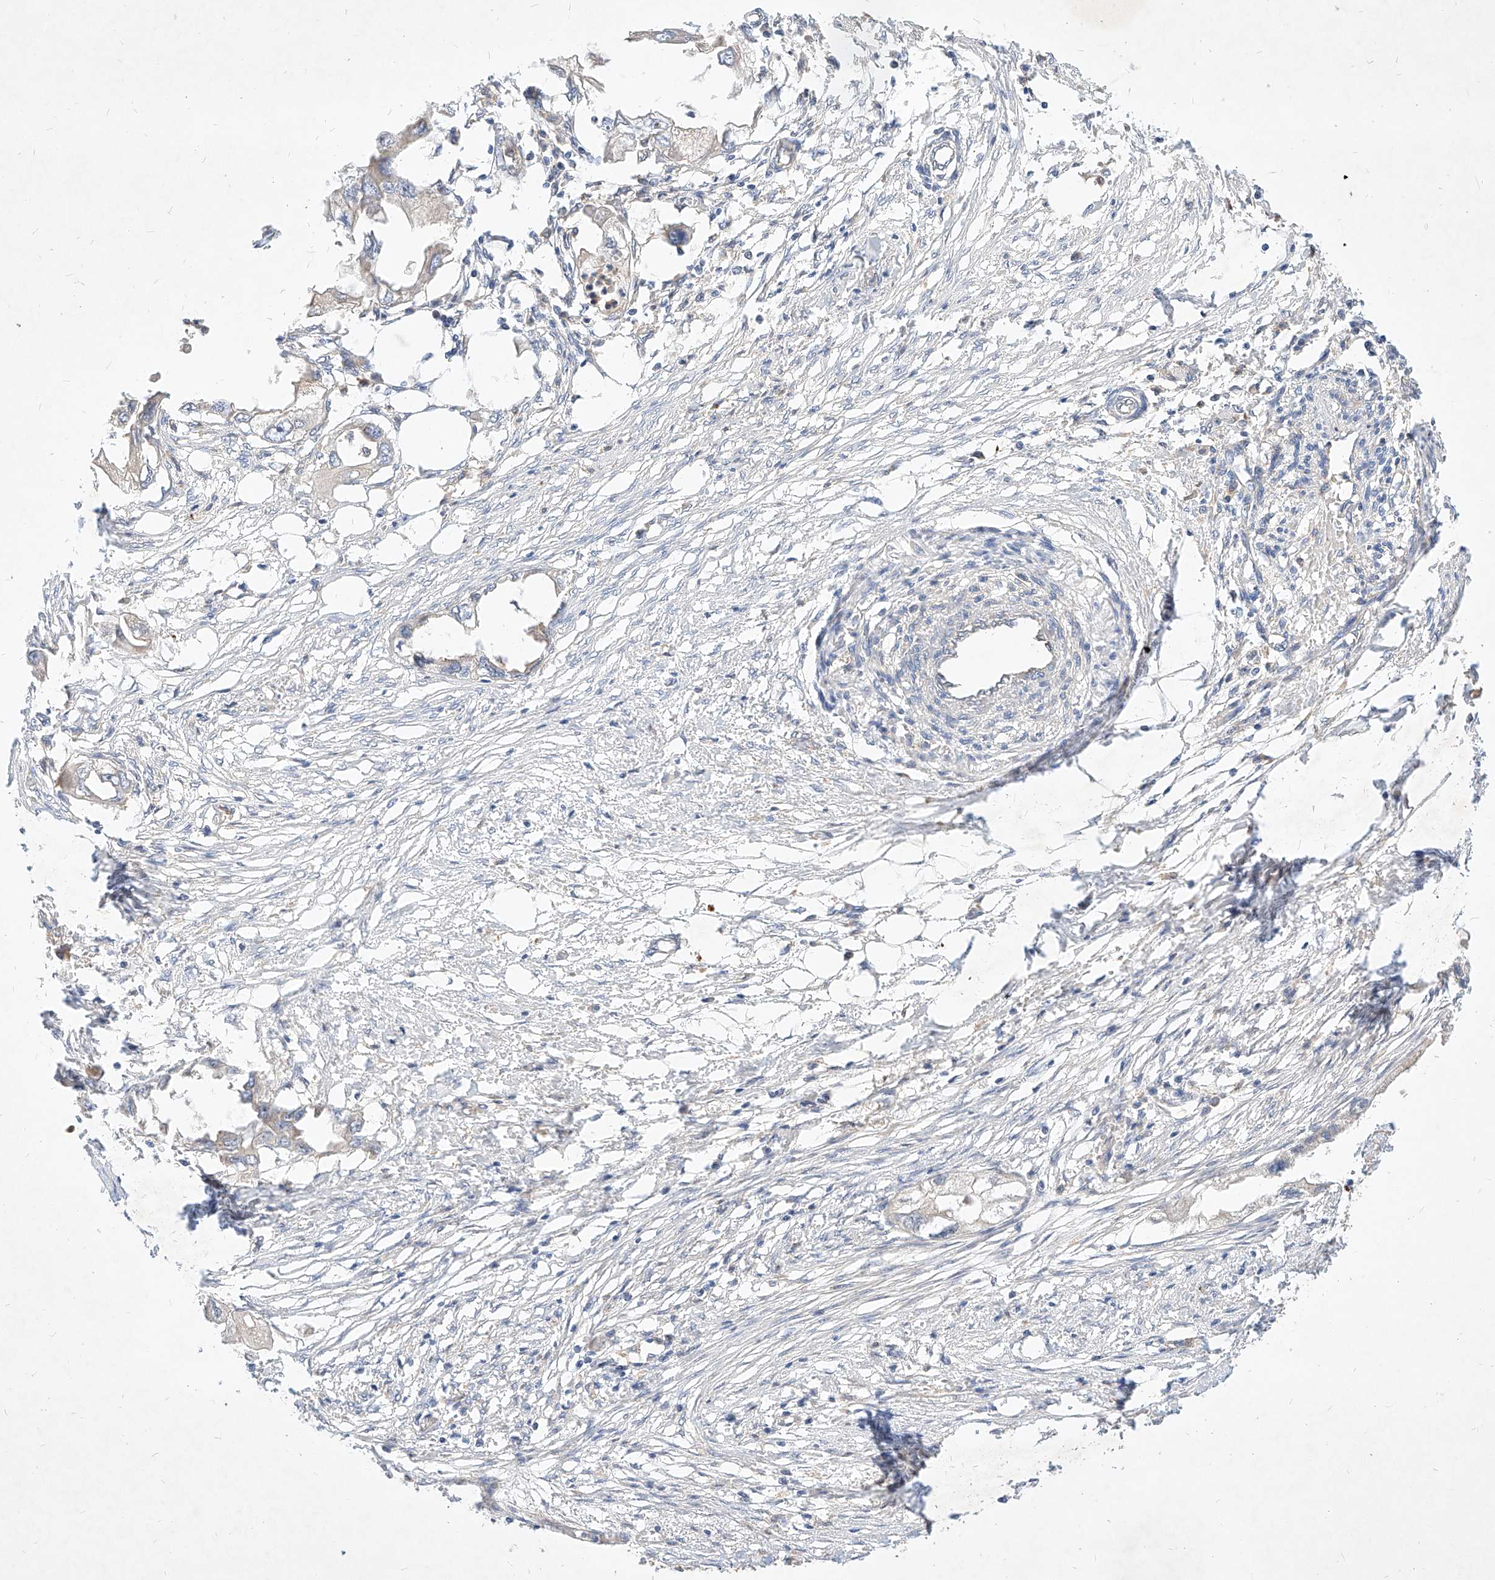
{"staining": {"intensity": "negative", "quantity": "none", "location": "none"}, "tissue": "endometrial cancer", "cell_type": "Tumor cells", "image_type": "cancer", "snomed": [{"axis": "morphology", "description": "Adenocarcinoma, NOS"}, {"axis": "morphology", "description": "Adenocarcinoma, metastatic, NOS"}, {"axis": "topography", "description": "Adipose tissue"}, {"axis": "topography", "description": "Endometrium"}], "caption": "A histopathology image of human endometrial cancer (metastatic adenocarcinoma) is negative for staining in tumor cells. (DAB immunohistochemistry visualized using brightfield microscopy, high magnification).", "gene": "NFAM1", "patient": {"sex": "female", "age": 67}}